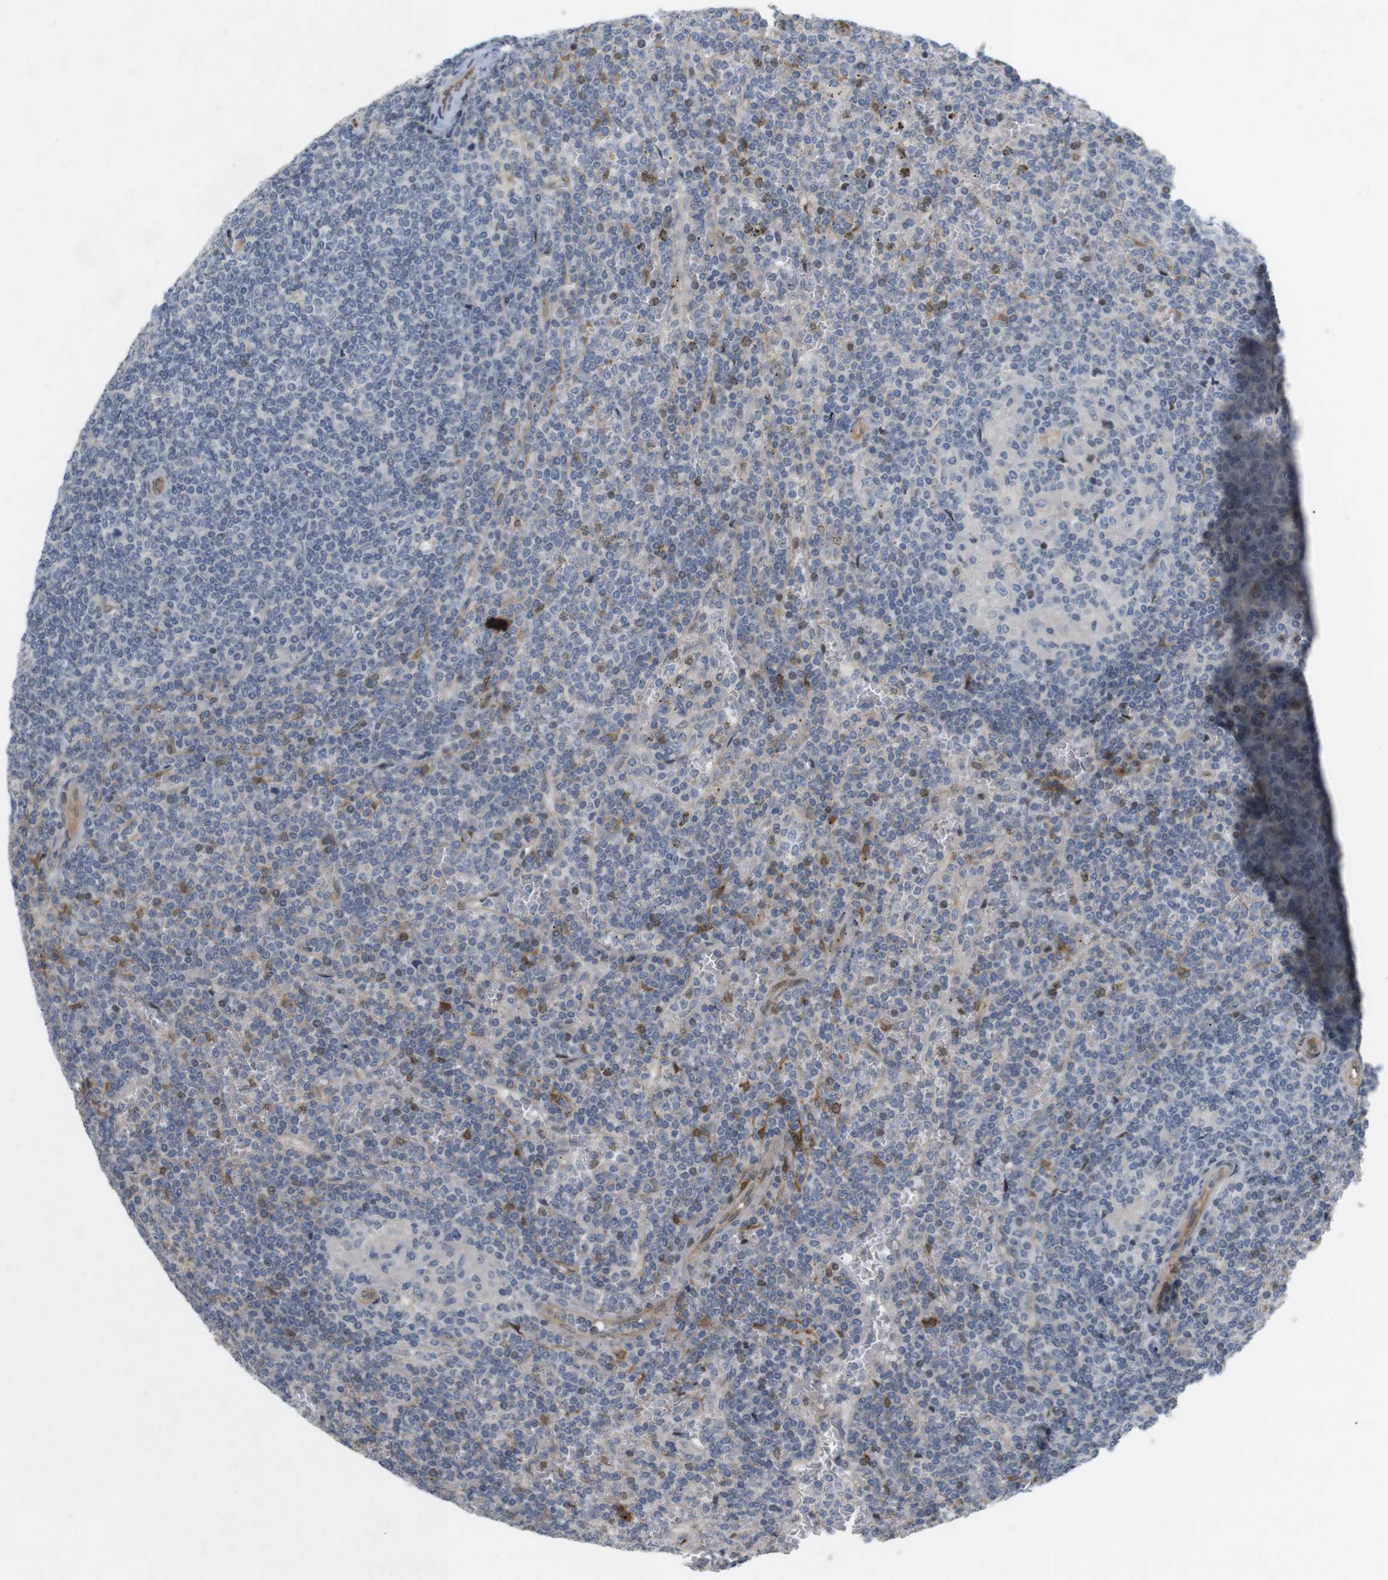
{"staining": {"intensity": "negative", "quantity": "none", "location": "none"}, "tissue": "lymphoma", "cell_type": "Tumor cells", "image_type": "cancer", "snomed": [{"axis": "morphology", "description": "Malignant lymphoma, non-Hodgkin's type, Low grade"}, {"axis": "topography", "description": "Spleen"}], "caption": "High magnification brightfield microscopy of malignant lymphoma, non-Hodgkin's type (low-grade) stained with DAB (3,3'-diaminobenzidine) (brown) and counterstained with hematoxylin (blue): tumor cells show no significant staining. The staining is performed using DAB brown chromogen with nuclei counter-stained in using hematoxylin.", "gene": "PPP1R14A", "patient": {"sex": "female", "age": 19}}